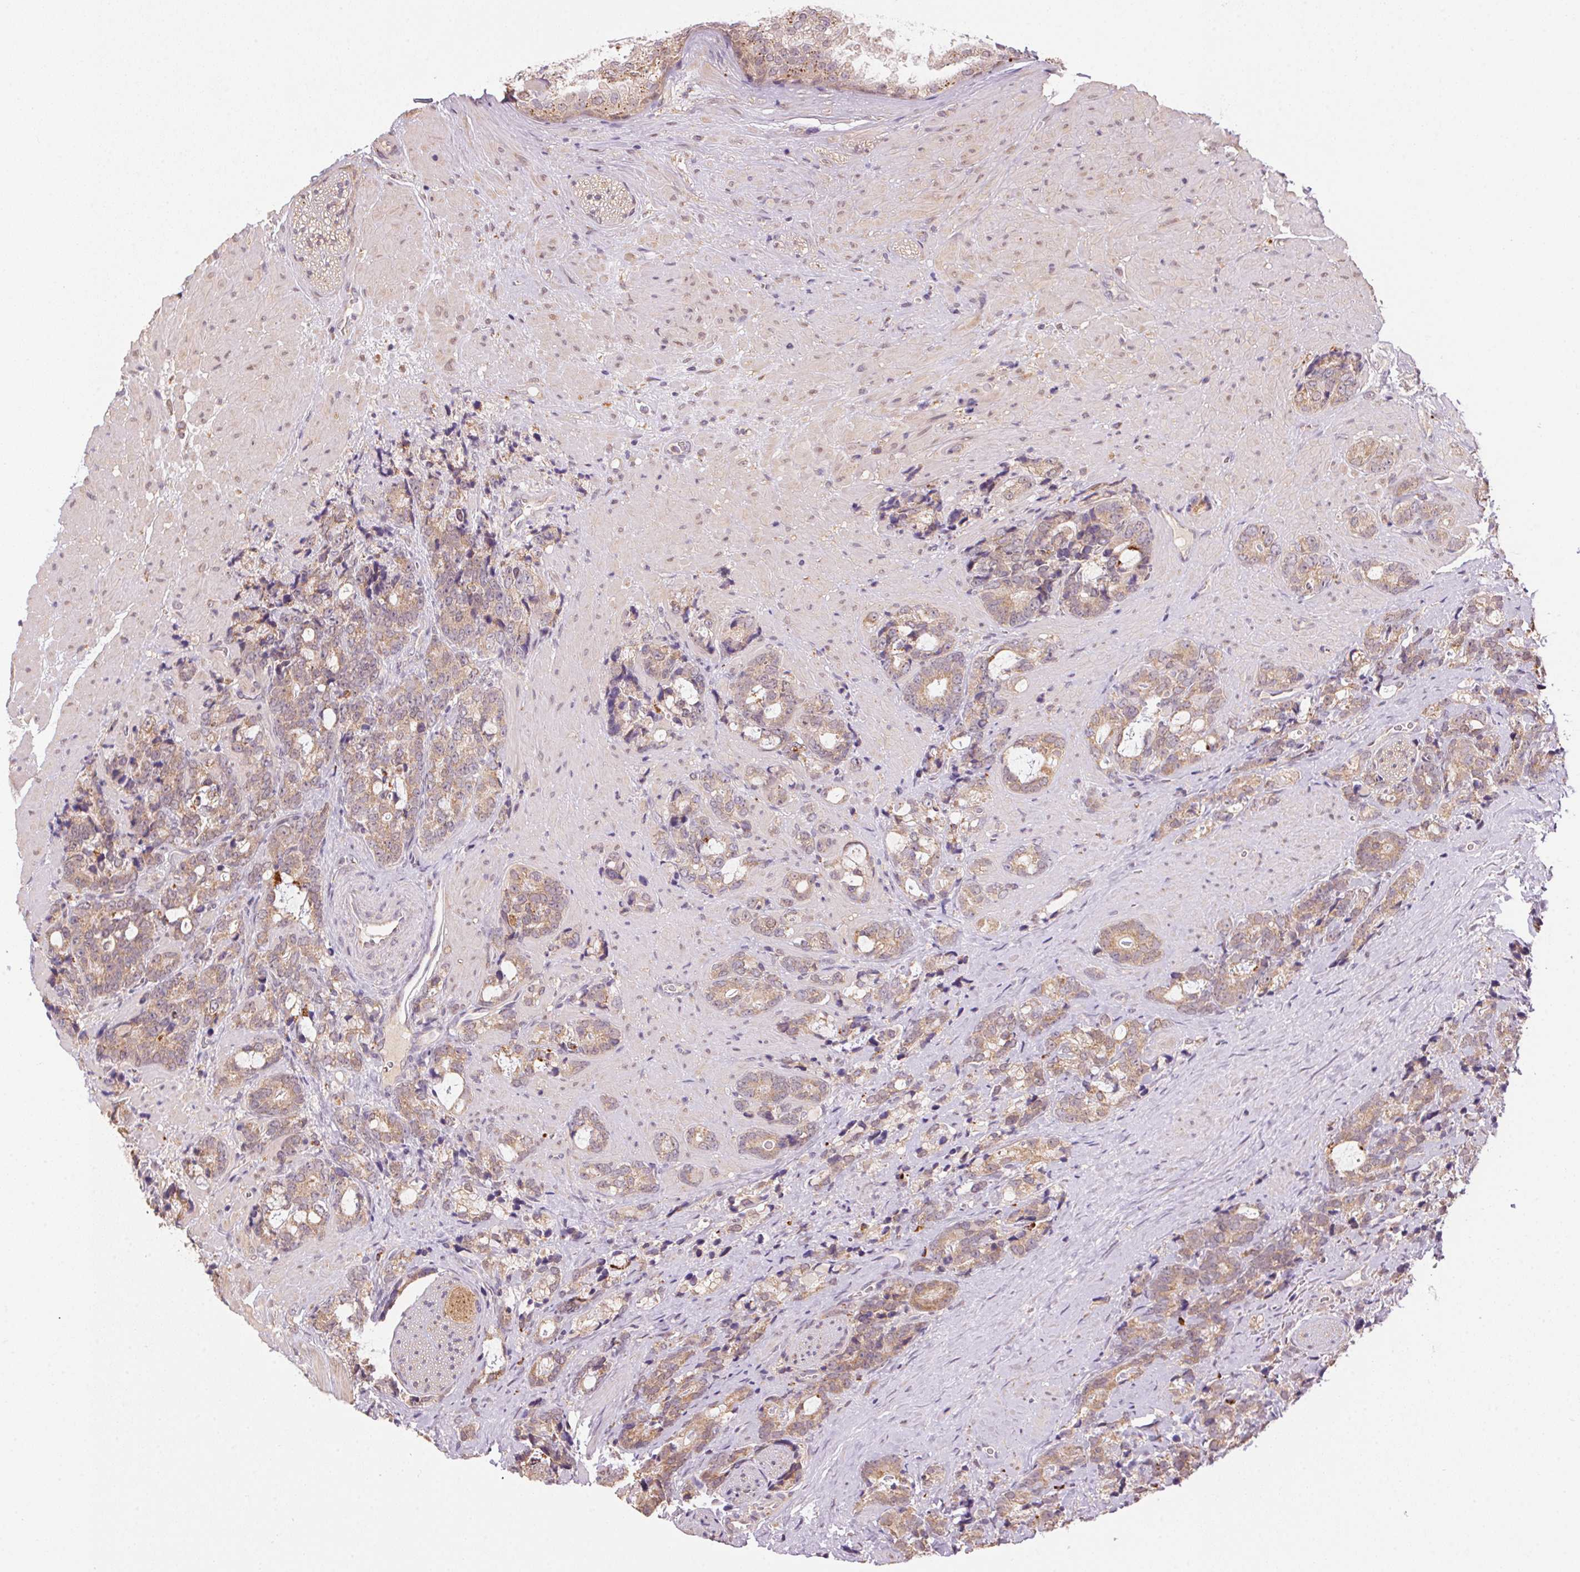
{"staining": {"intensity": "weak", "quantity": ">75%", "location": "cytoplasmic/membranous"}, "tissue": "prostate cancer", "cell_type": "Tumor cells", "image_type": "cancer", "snomed": [{"axis": "morphology", "description": "Adenocarcinoma, High grade"}, {"axis": "topography", "description": "Prostate"}], "caption": "IHC micrograph of human prostate high-grade adenocarcinoma stained for a protein (brown), which shows low levels of weak cytoplasmic/membranous positivity in approximately >75% of tumor cells.", "gene": "ADH5", "patient": {"sex": "male", "age": 74}}